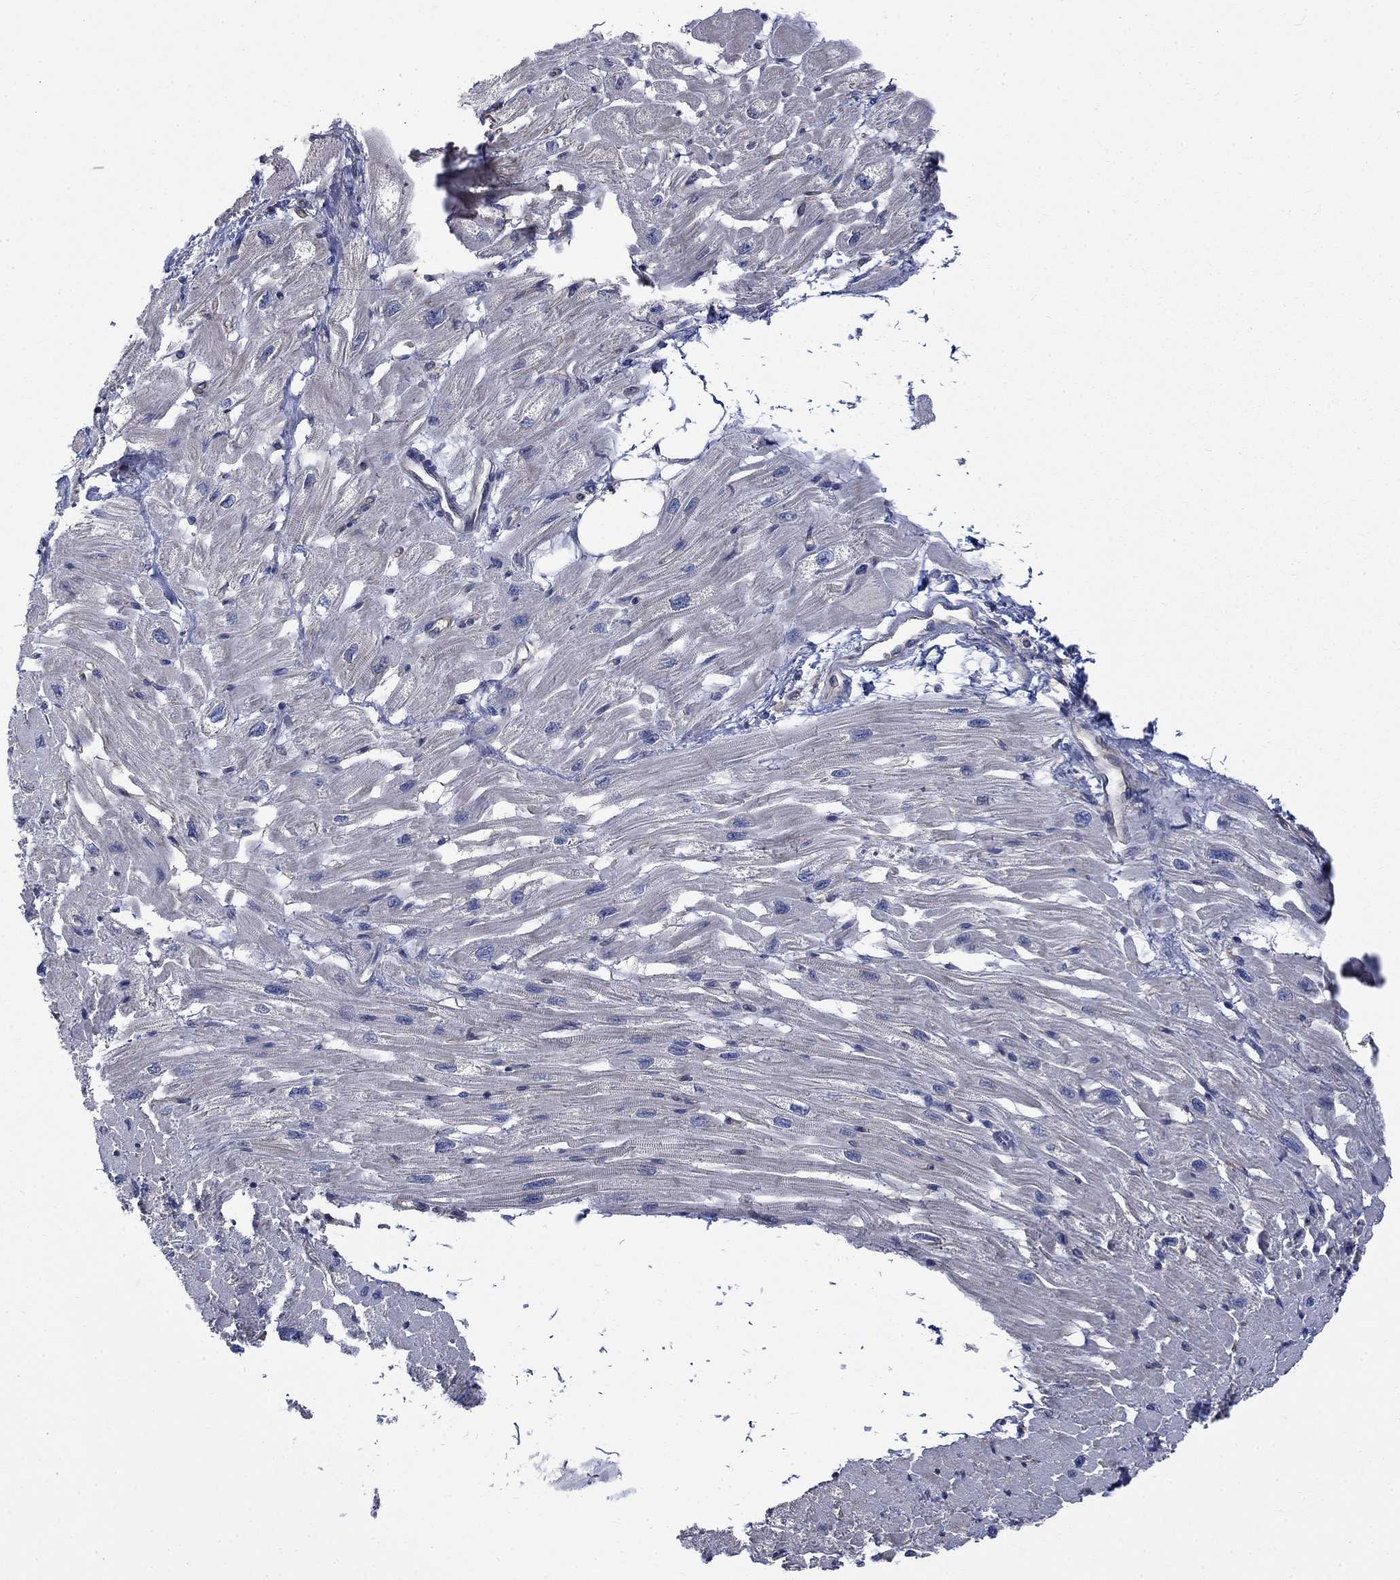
{"staining": {"intensity": "negative", "quantity": "none", "location": "none"}, "tissue": "heart muscle", "cell_type": "Cardiomyocytes", "image_type": "normal", "snomed": [{"axis": "morphology", "description": "Normal tissue, NOS"}, {"axis": "topography", "description": "Heart"}], "caption": "This is an immunohistochemistry (IHC) micrograph of benign human heart muscle. There is no expression in cardiomyocytes.", "gene": "PDZD2", "patient": {"sex": "male", "age": 66}}